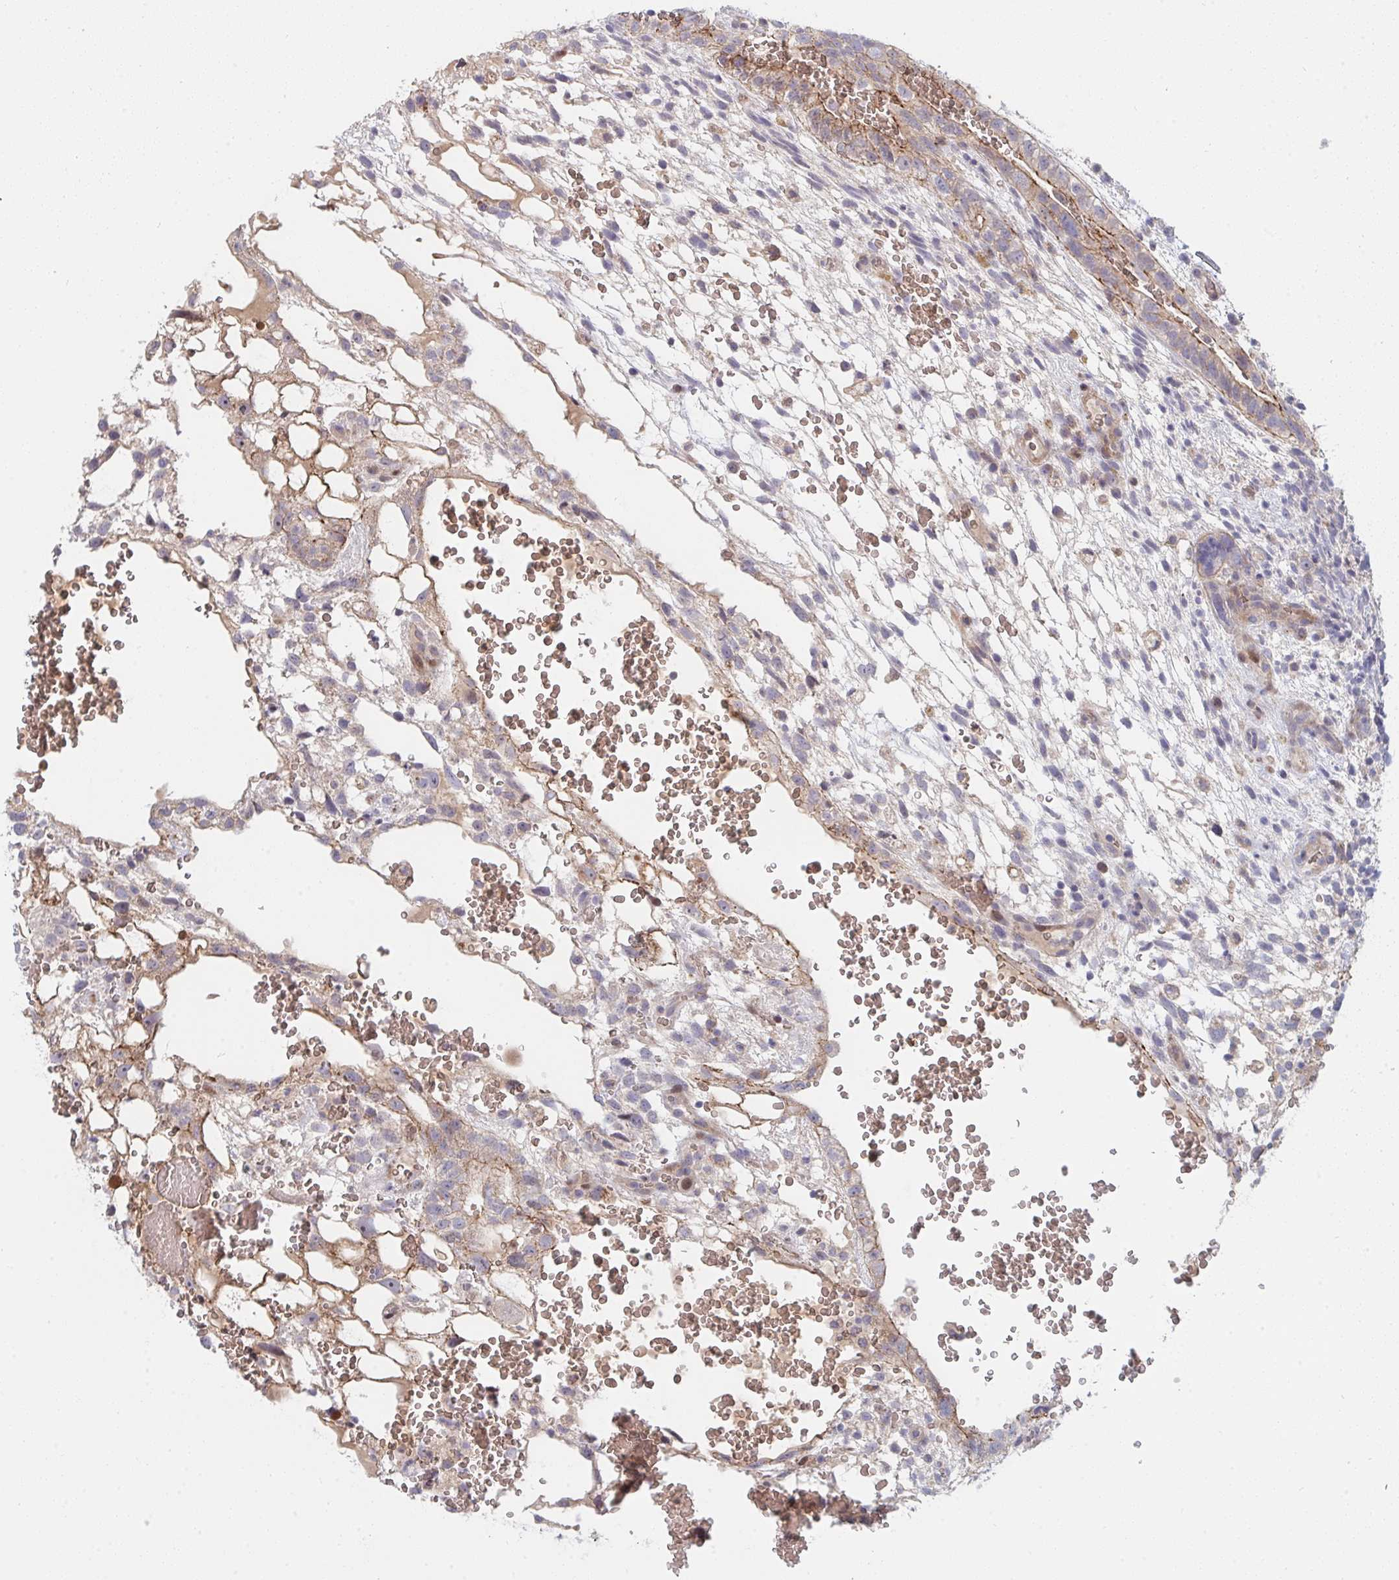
{"staining": {"intensity": "moderate", "quantity": "25%-75%", "location": "cytoplasmic/membranous"}, "tissue": "testis cancer", "cell_type": "Tumor cells", "image_type": "cancer", "snomed": [{"axis": "morphology", "description": "Normal tissue, NOS"}, {"axis": "morphology", "description": "Carcinoma, Embryonal, NOS"}, {"axis": "topography", "description": "Testis"}], "caption": "The histopathology image displays staining of testis cancer (embryonal carcinoma), revealing moderate cytoplasmic/membranous protein expression (brown color) within tumor cells. (brown staining indicates protein expression, while blue staining denotes nuclei).", "gene": "TNFSF4", "patient": {"sex": "male", "age": 32}}